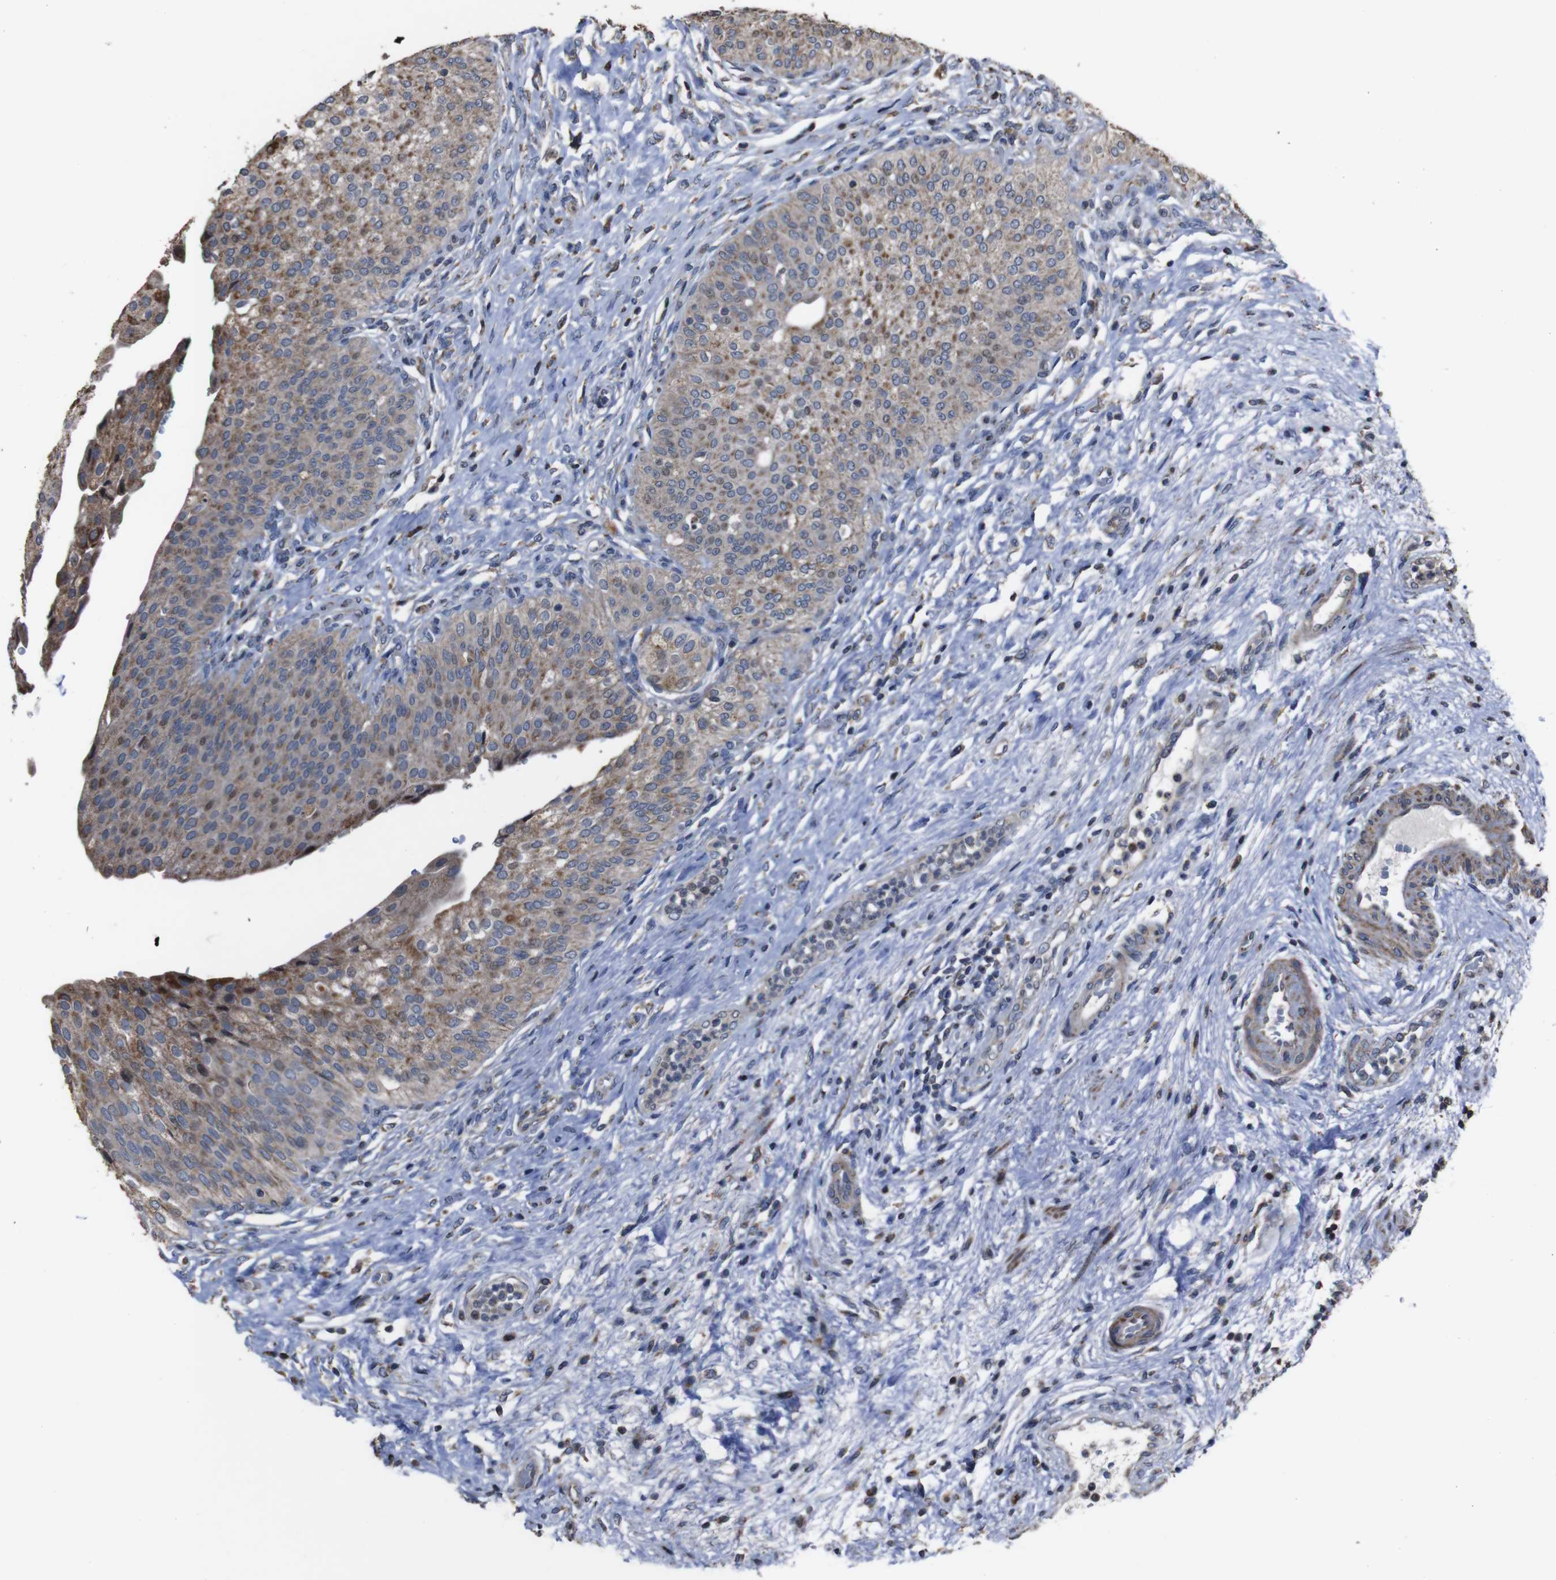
{"staining": {"intensity": "moderate", "quantity": ">75%", "location": "cytoplasmic/membranous"}, "tissue": "urinary bladder", "cell_type": "Urothelial cells", "image_type": "normal", "snomed": [{"axis": "morphology", "description": "Normal tissue, NOS"}, {"axis": "topography", "description": "Urinary bladder"}], "caption": "Immunohistochemical staining of benign human urinary bladder exhibits moderate cytoplasmic/membranous protein expression in approximately >75% of urothelial cells.", "gene": "SNN", "patient": {"sex": "male", "age": 46}}